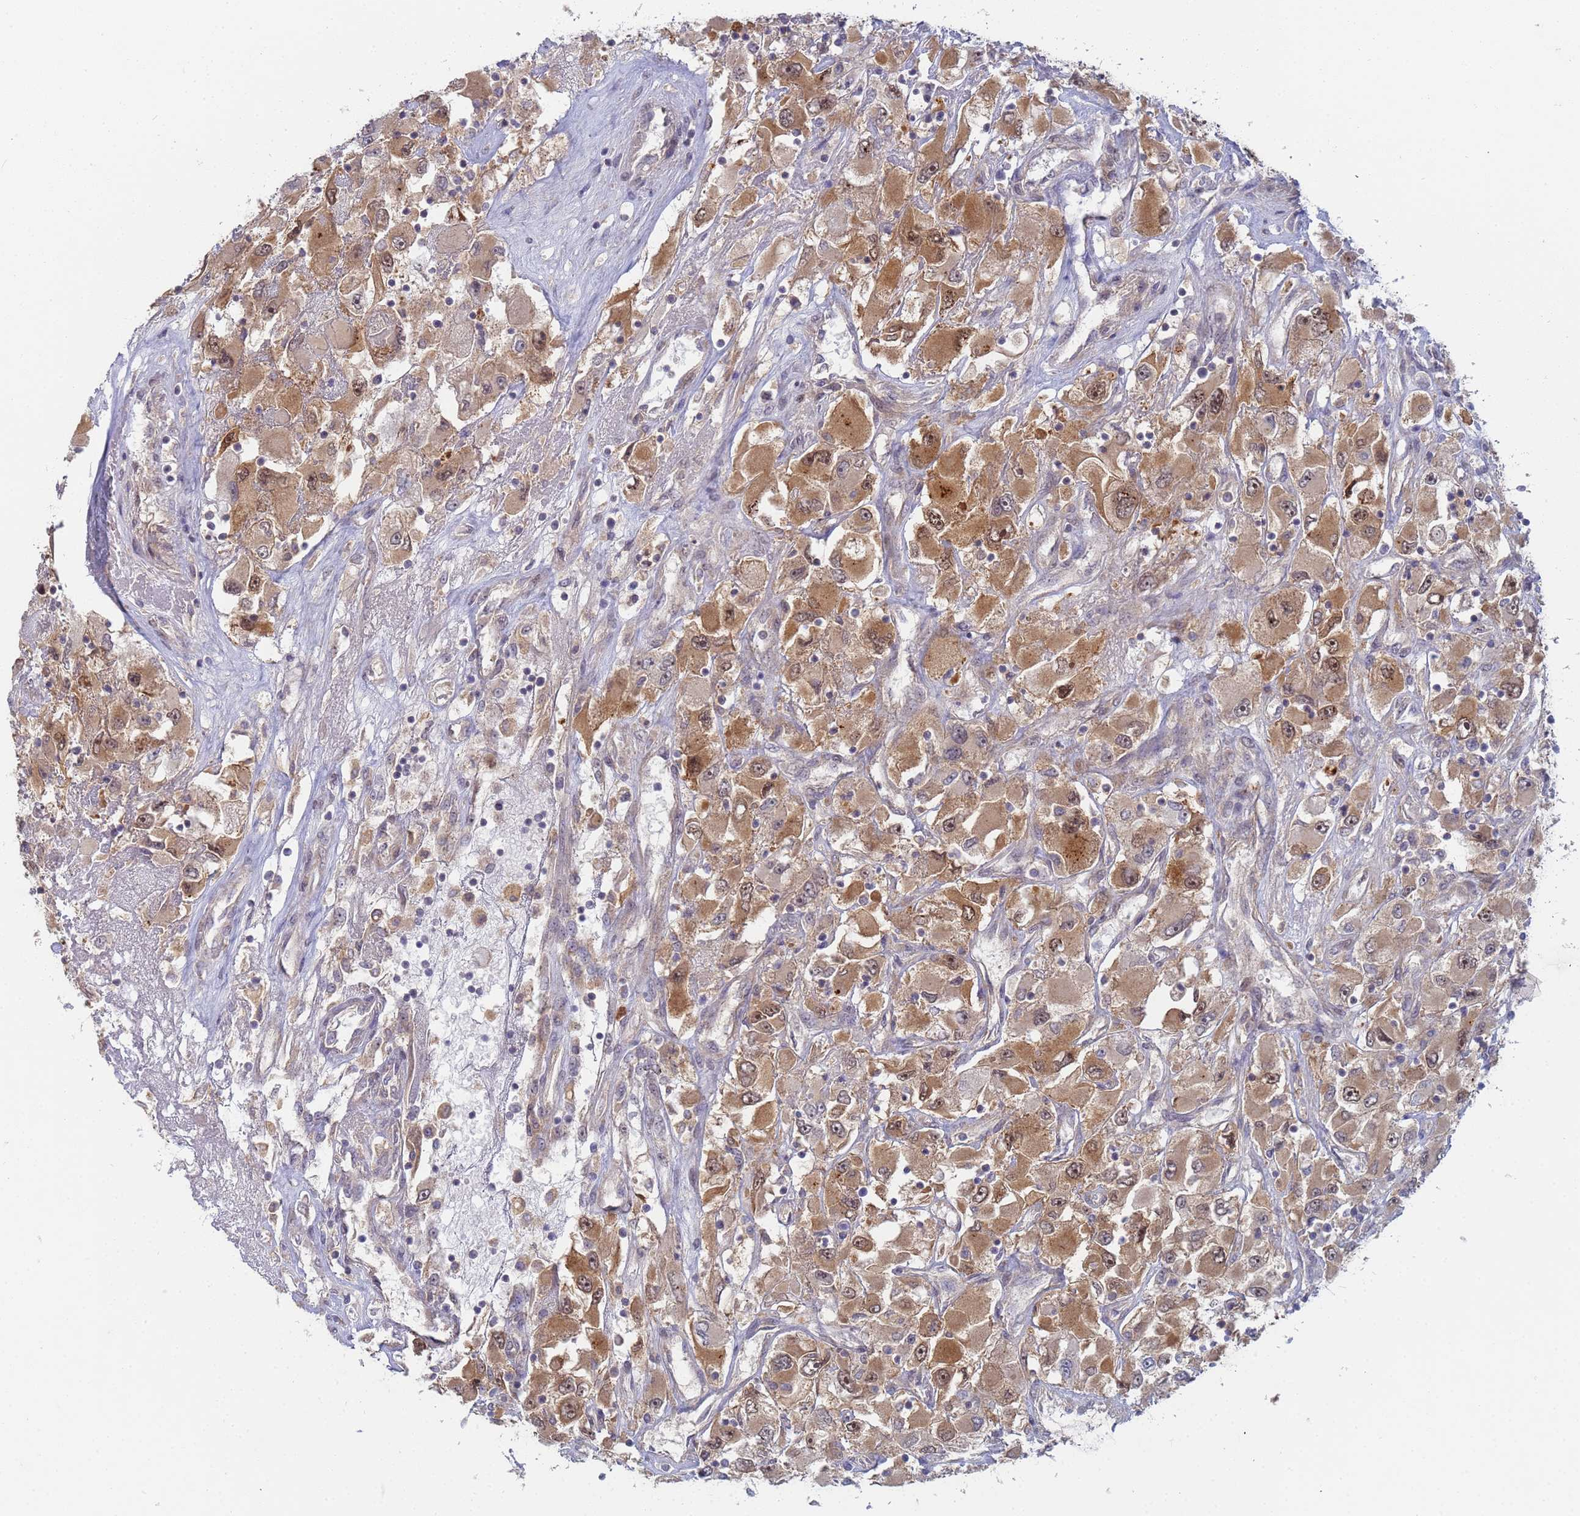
{"staining": {"intensity": "moderate", "quantity": ">75%", "location": "cytoplasmic/membranous,nuclear"}, "tissue": "renal cancer", "cell_type": "Tumor cells", "image_type": "cancer", "snomed": [{"axis": "morphology", "description": "Adenocarcinoma, NOS"}, {"axis": "topography", "description": "Kidney"}], "caption": "Immunohistochemical staining of renal adenocarcinoma exhibits medium levels of moderate cytoplasmic/membranous and nuclear protein staining in approximately >75% of tumor cells.", "gene": "SHARPIN", "patient": {"sex": "female", "age": 52}}